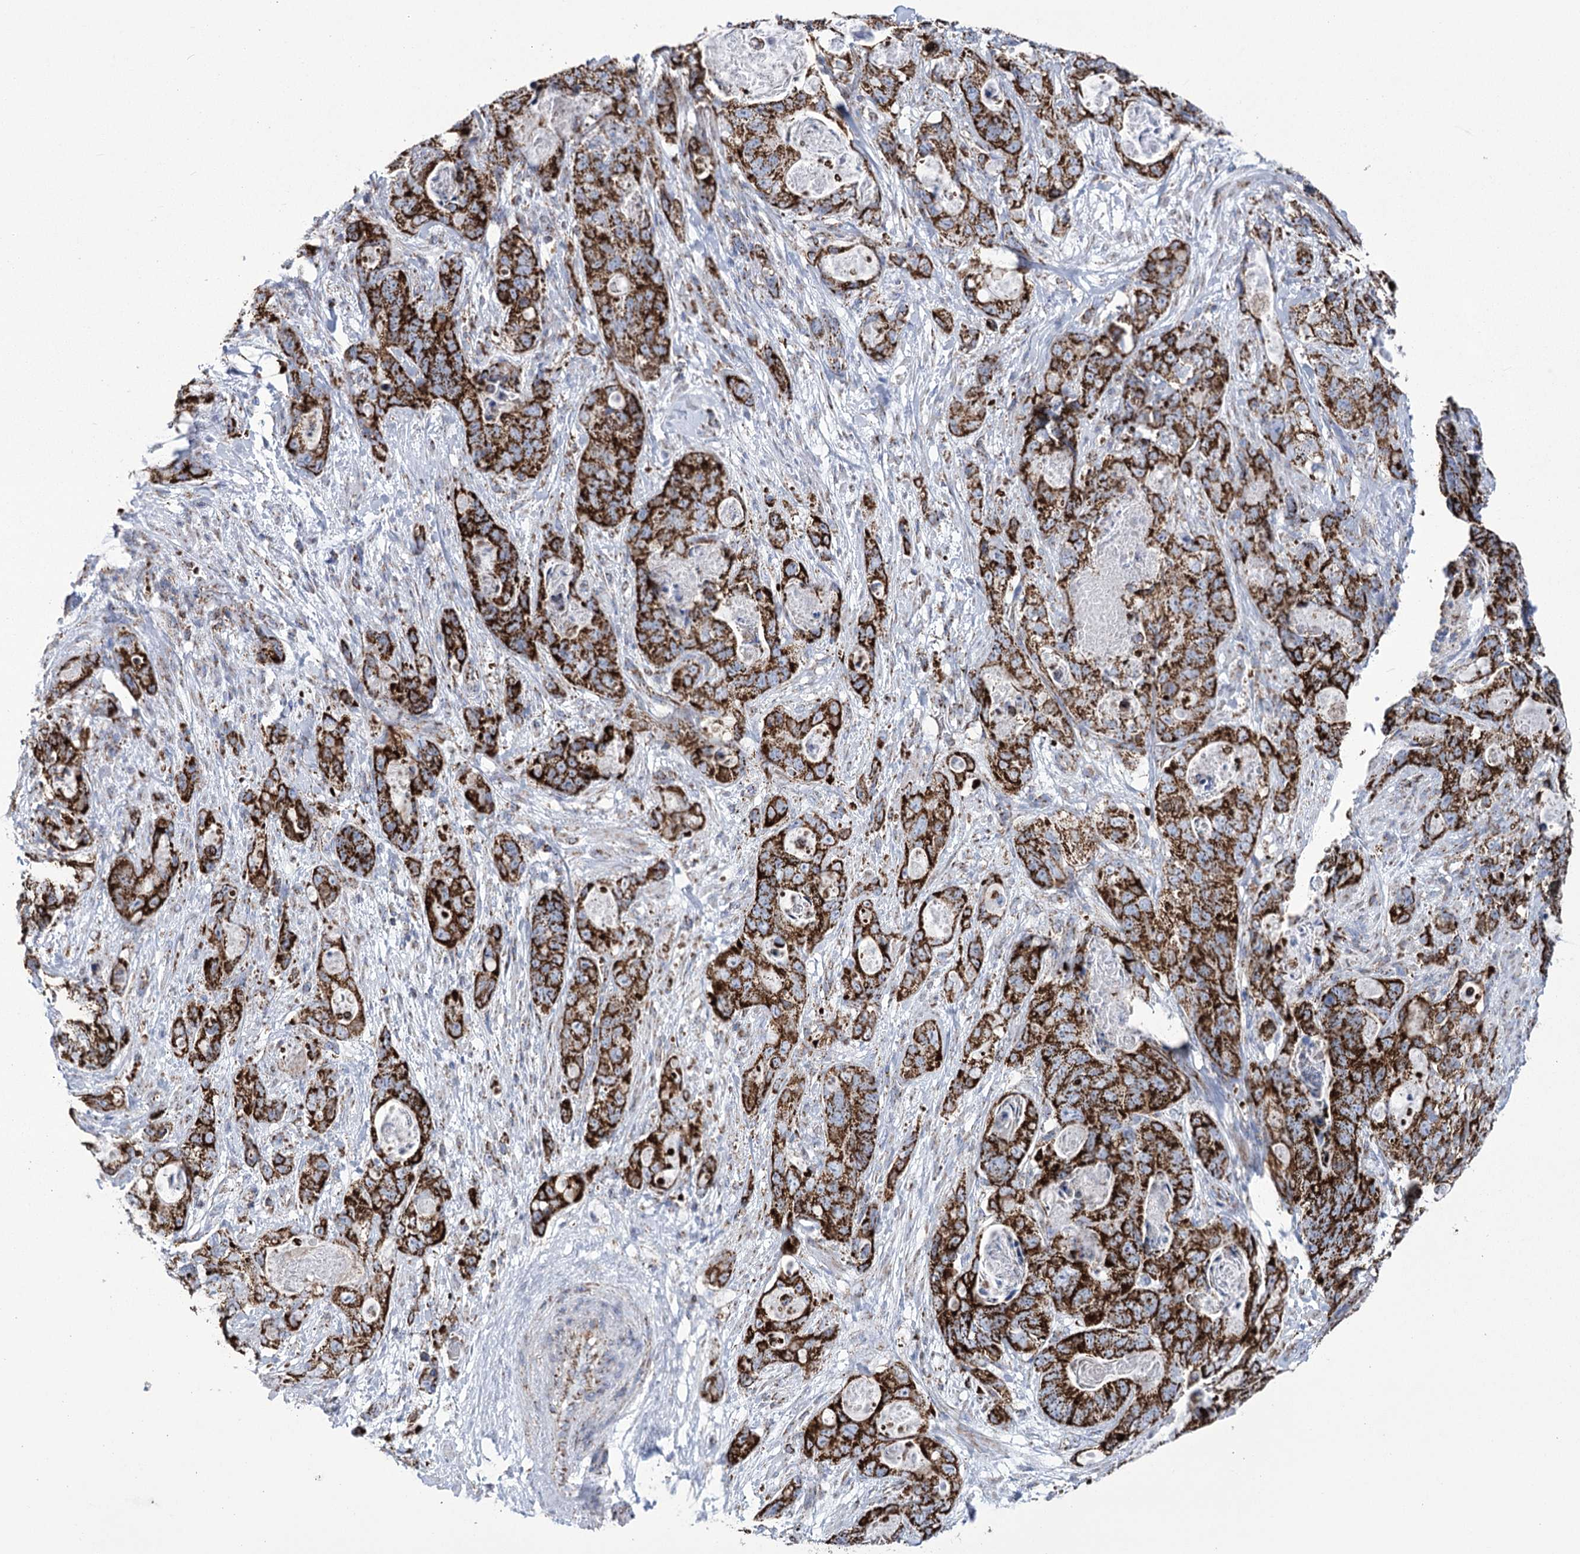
{"staining": {"intensity": "strong", "quantity": ">75%", "location": "cytoplasmic/membranous"}, "tissue": "stomach cancer", "cell_type": "Tumor cells", "image_type": "cancer", "snomed": [{"axis": "morphology", "description": "Normal tissue, NOS"}, {"axis": "morphology", "description": "Adenocarcinoma, NOS"}, {"axis": "topography", "description": "Stomach"}], "caption": "Strong cytoplasmic/membranous expression is present in about >75% of tumor cells in stomach adenocarcinoma.", "gene": "PDHB", "patient": {"sex": "female", "age": 89}}